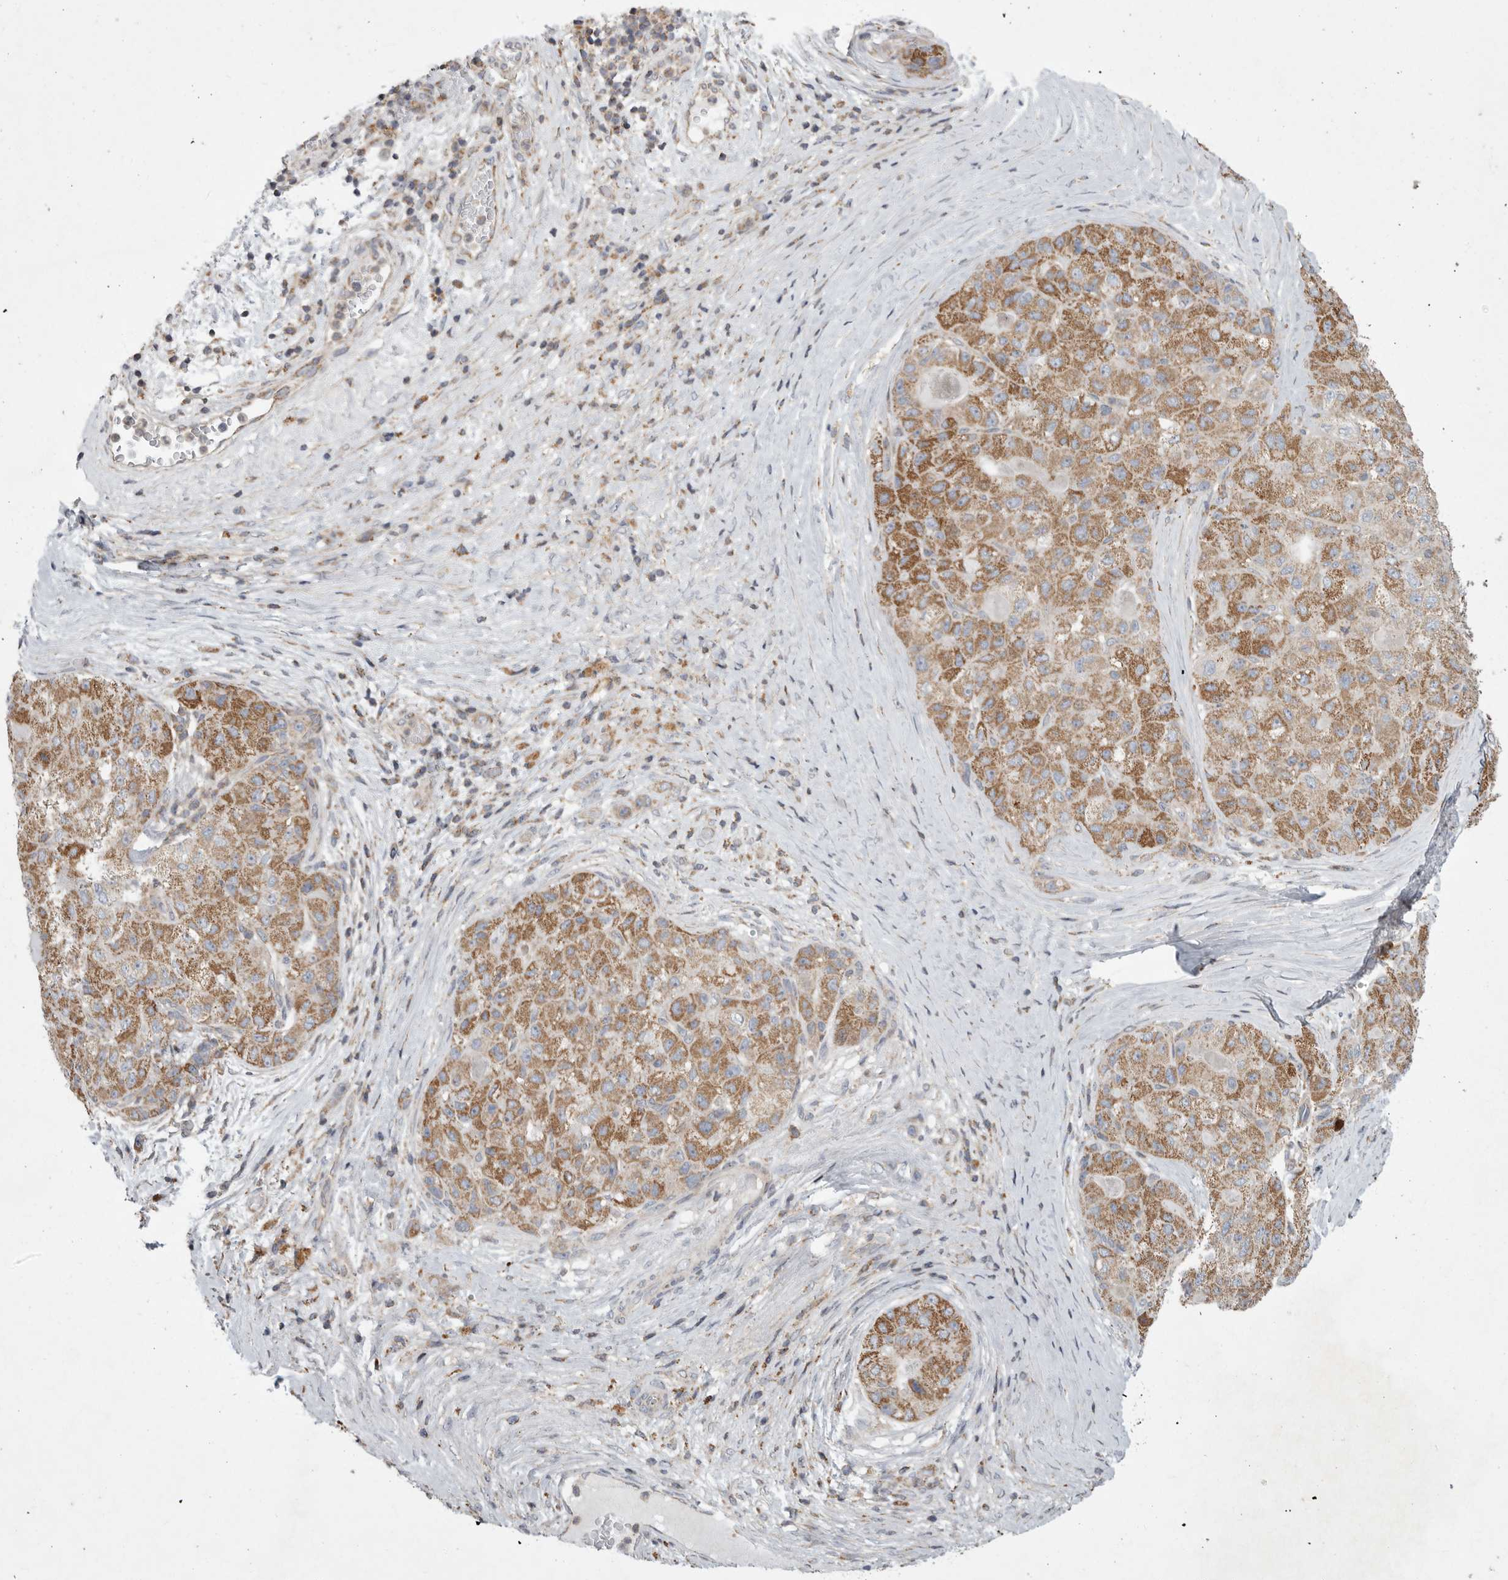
{"staining": {"intensity": "moderate", "quantity": ">75%", "location": "cytoplasmic/membranous"}, "tissue": "liver cancer", "cell_type": "Tumor cells", "image_type": "cancer", "snomed": [{"axis": "morphology", "description": "Carcinoma, Hepatocellular, NOS"}, {"axis": "topography", "description": "Liver"}], "caption": "A histopathology image showing moderate cytoplasmic/membranous staining in approximately >75% of tumor cells in liver cancer, as visualized by brown immunohistochemical staining.", "gene": "MPZL1", "patient": {"sex": "male", "age": 80}}